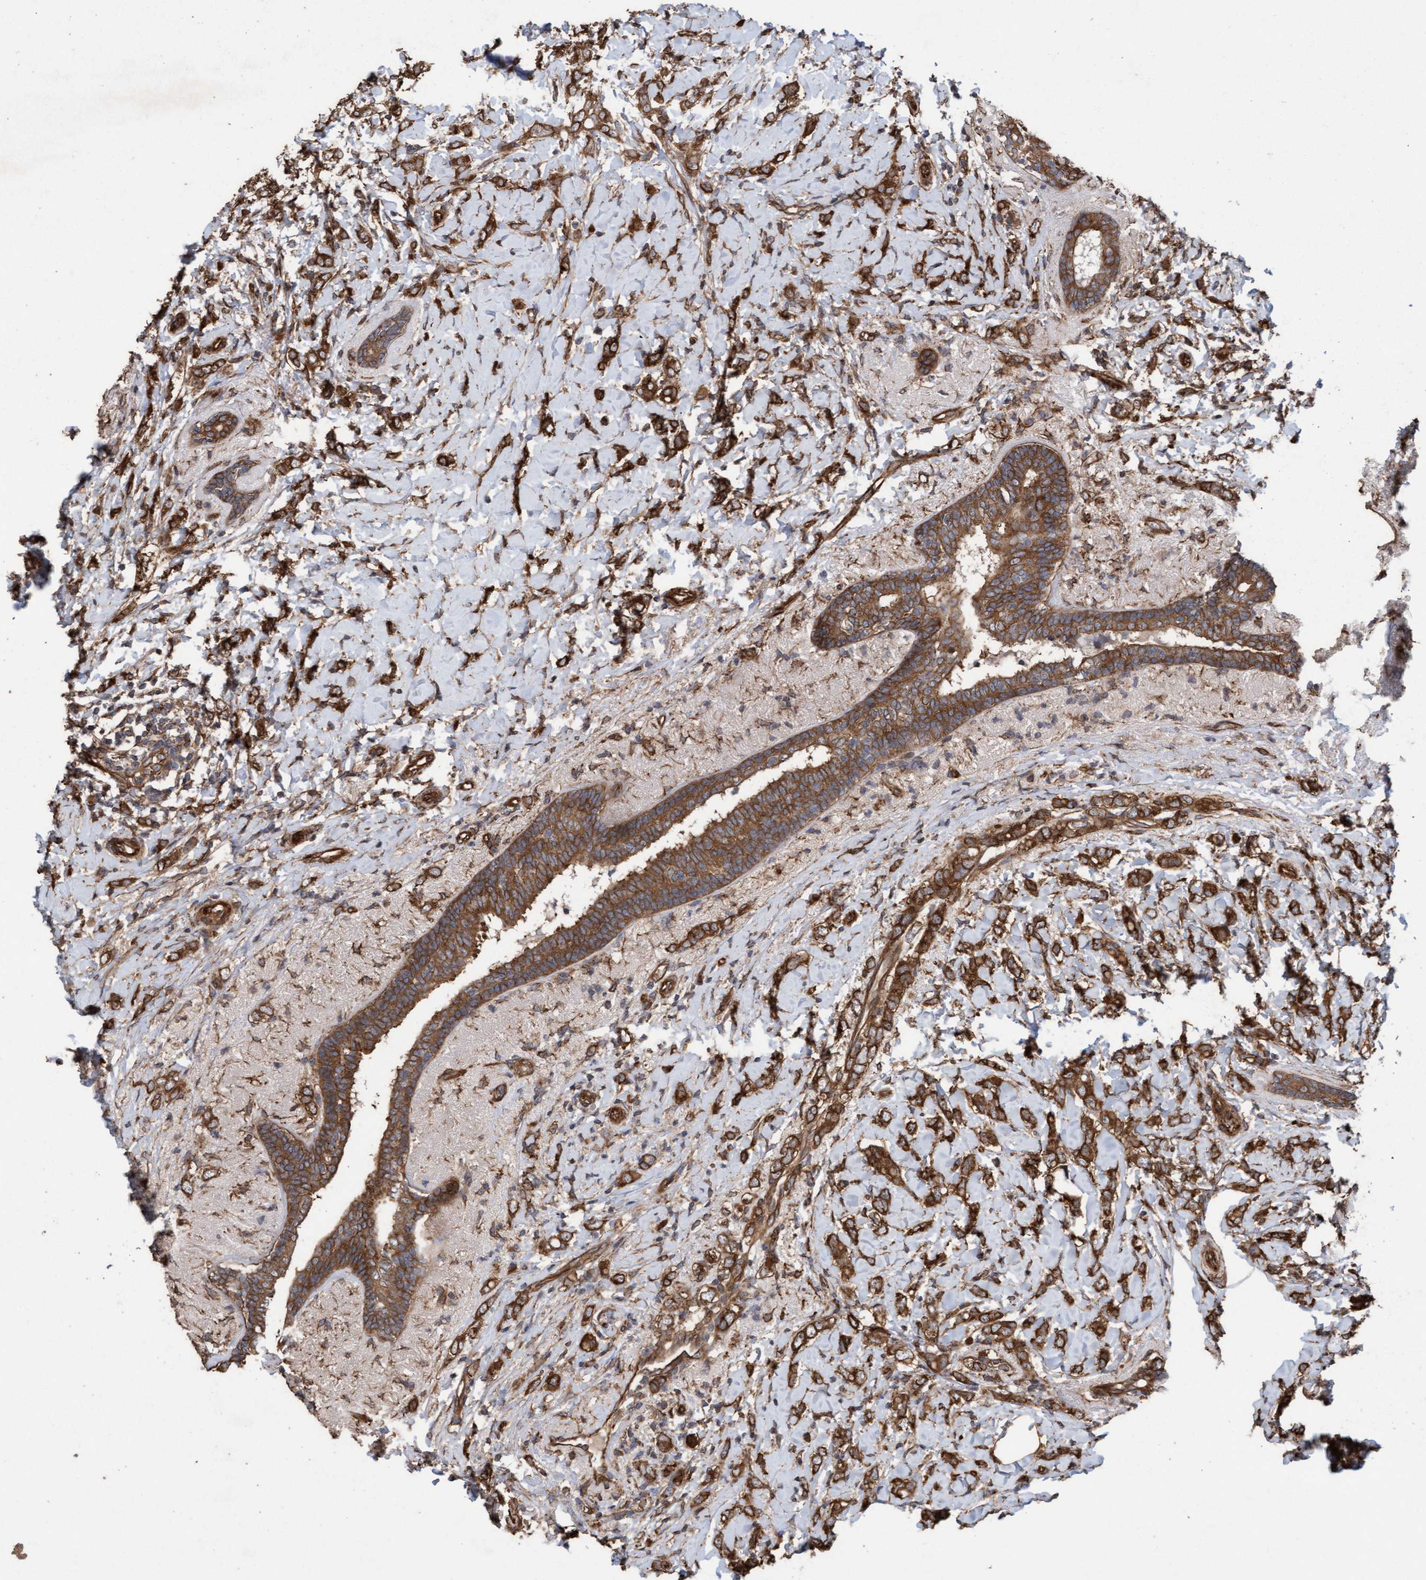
{"staining": {"intensity": "strong", "quantity": ">75%", "location": "cytoplasmic/membranous"}, "tissue": "breast cancer", "cell_type": "Tumor cells", "image_type": "cancer", "snomed": [{"axis": "morphology", "description": "Normal tissue, NOS"}, {"axis": "morphology", "description": "Lobular carcinoma"}, {"axis": "topography", "description": "Breast"}], "caption": "A brown stain labels strong cytoplasmic/membranous staining of a protein in human lobular carcinoma (breast) tumor cells. (Stains: DAB in brown, nuclei in blue, Microscopy: brightfield microscopy at high magnification).", "gene": "CDC42EP4", "patient": {"sex": "female", "age": 47}}